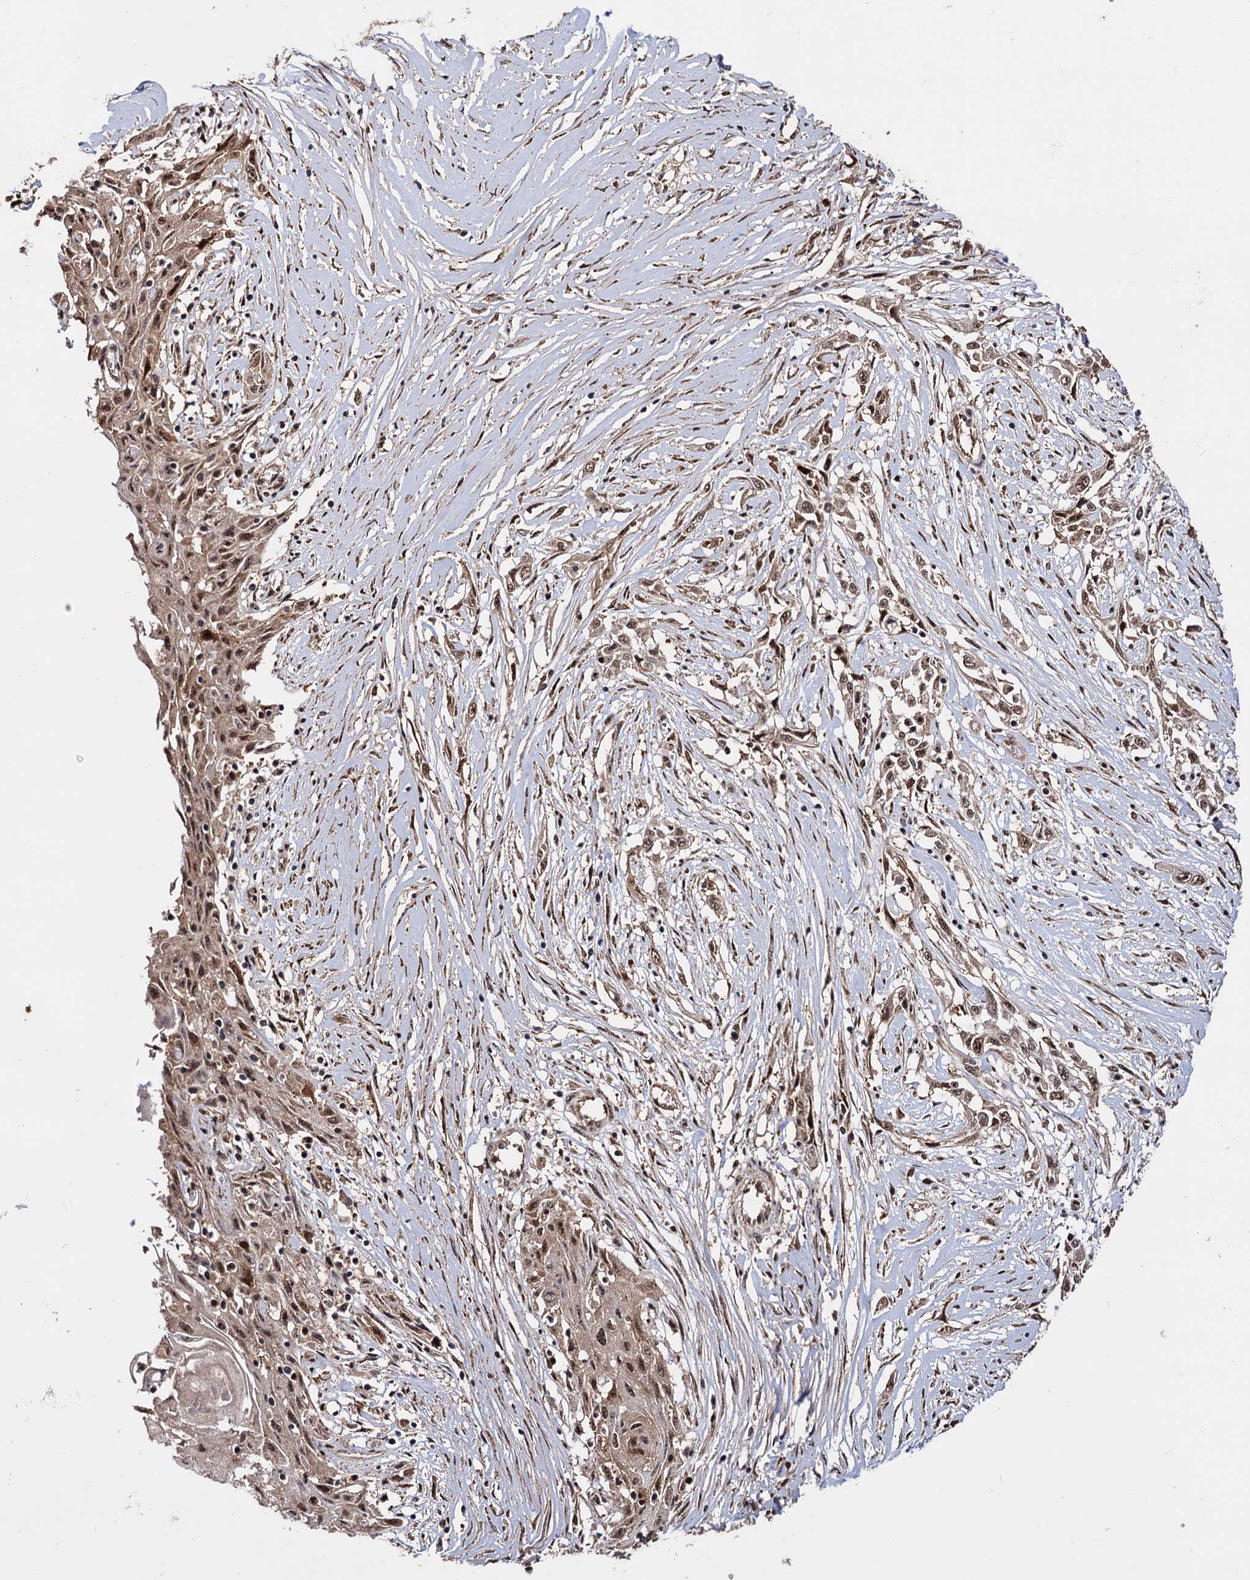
{"staining": {"intensity": "moderate", "quantity": ">75%", "location": "cytoplasmic/membranous,nuclear"}, "tissue": "skin cancer", "cell_type": "Tumor cells", "image_type": "cancer", "snomed": [{"axis": "morphology", "description": "Squamous cell carcinoma, NOS"}, {"axis": "morphology", "description": "Squamous cell carcinoma, metastatic, NOS"}, {"axis": "topography", "description": "Skin"}, {"axis": "topography", "description": "Lymph node"}], "caption": "Immunohistochemical staining of metastatic squamous cell carcinoma (skin) demonstrates medium levels of moderate cytoplasmic/membranous and nuclear protein staining in about >75% of tumor cells.", "gene": "PIGB", "patient": {"sex": "male", "age": 75}}